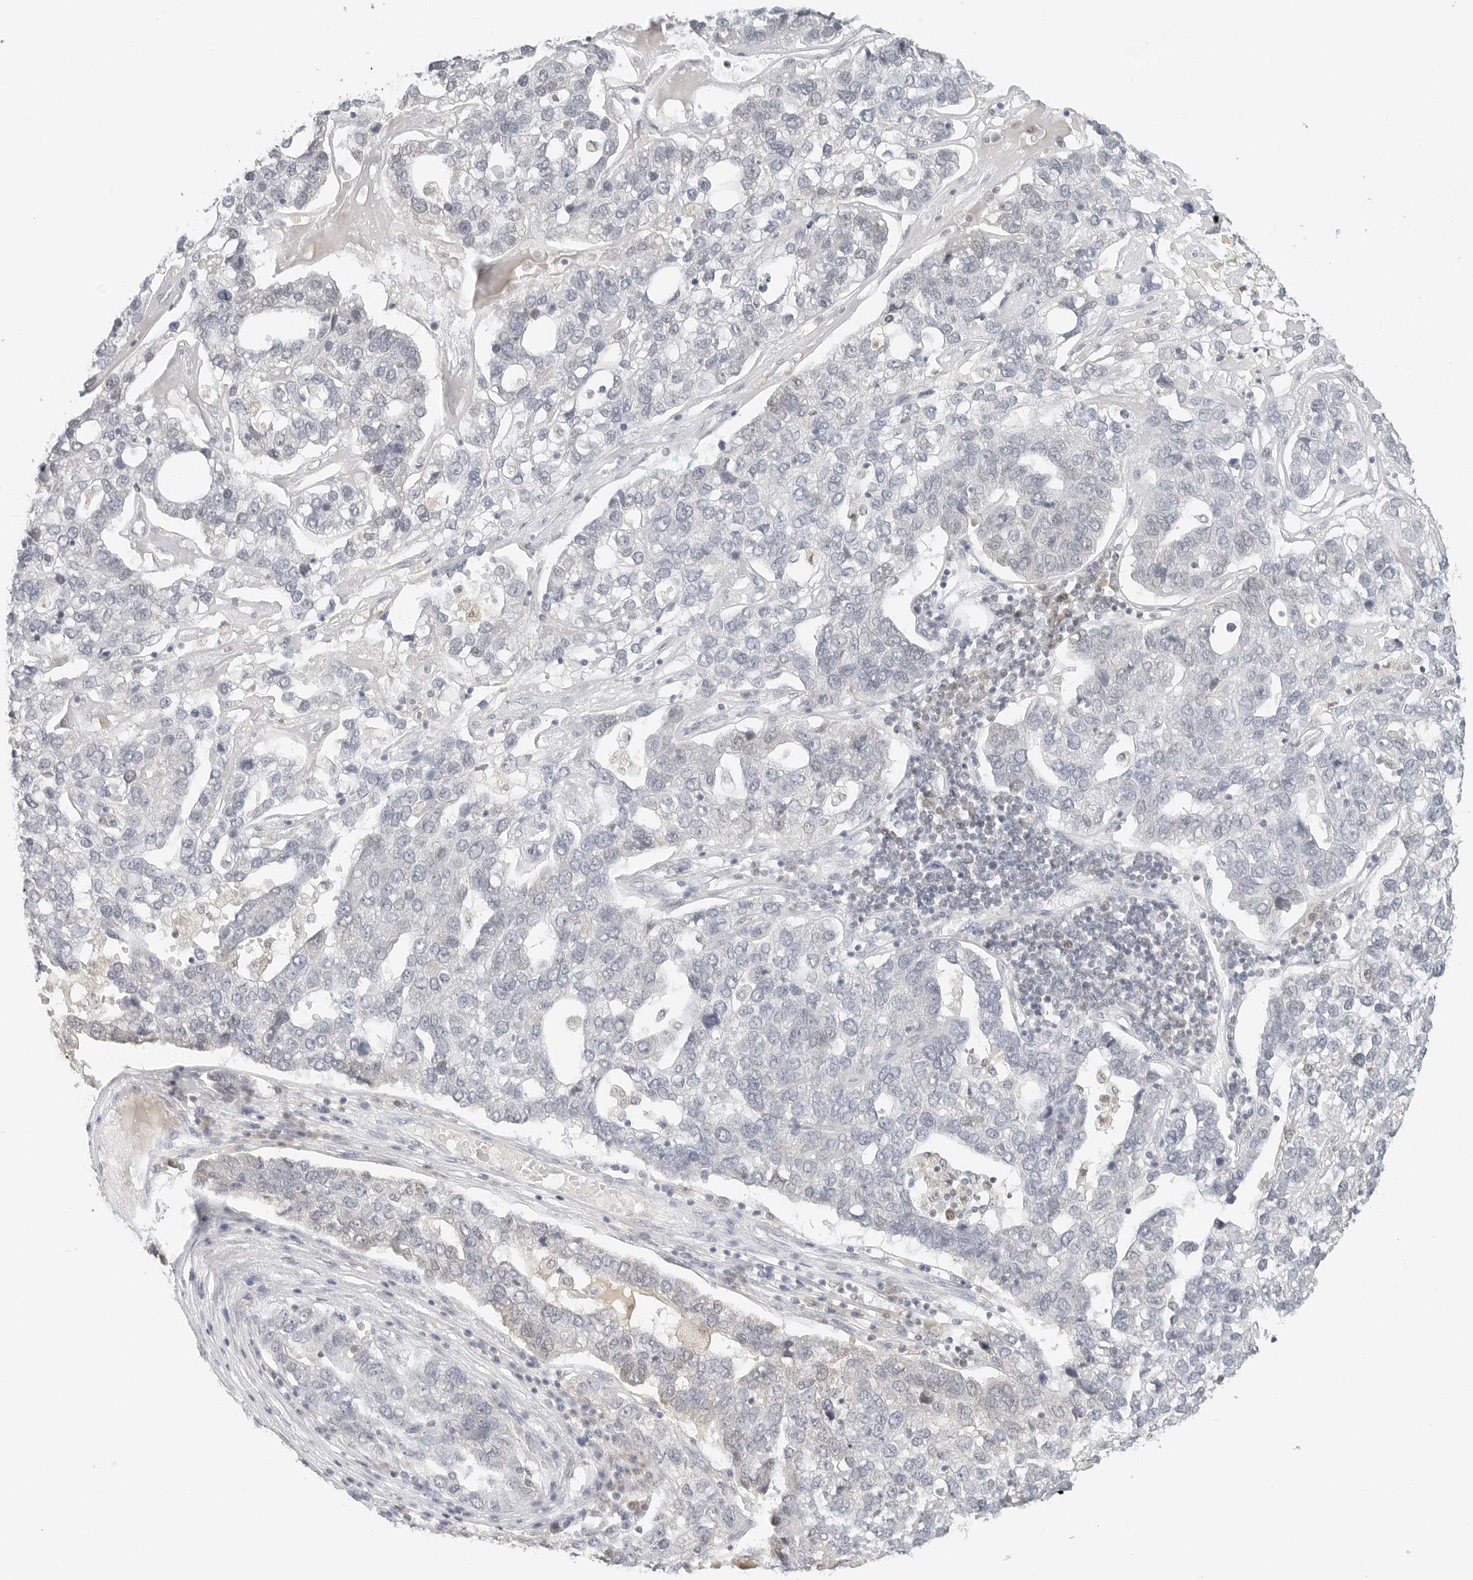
{"staining": {"intensity": "negative", "quantity": "none", "location": "none"}, "tissue": "pancreatic cancer", "cell_type": "Tumor cells", "image_type": "cancer", "snomed": [{"axis": "morphology", "description": "Adenocarcinoma, NOS"}, {"axis": "topography", "description": "Pancreas"}], "caption": "Tumor cells are negative for brown protein staining in pancreatic cancer (adenocarcinoma).", "gene": "NEO1", "patient": {"sex": "female", "age": 61}}